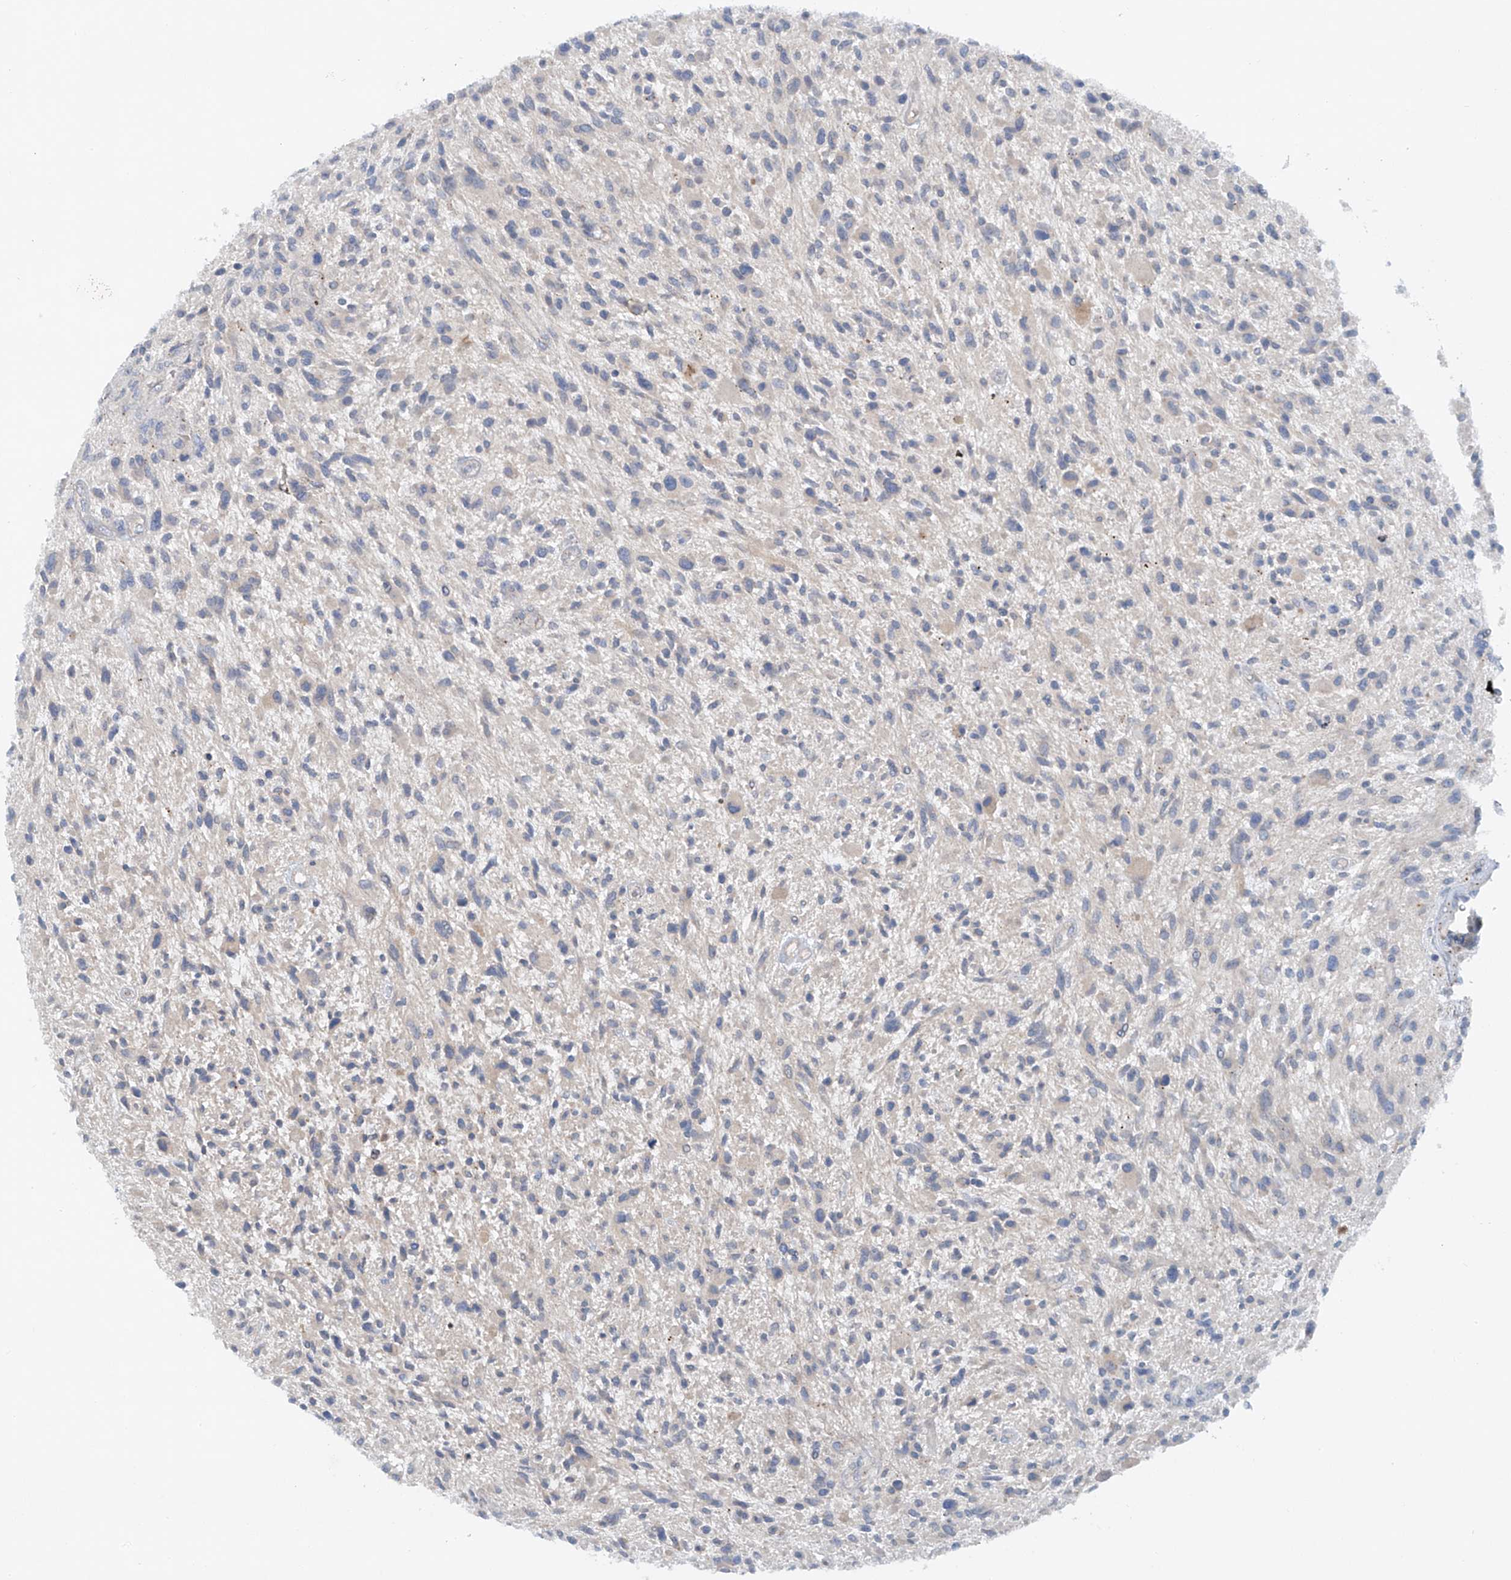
{"staining": {"intensity": "negative", "quantity": "none", "location": "none"}, "tissue": "glioma", "cell_type": "Tumor cells", "image_type": "cancer", "snomed": [{"axis": "morphology", "description": "Glioma, malignant, High grade"}, {"axis": "topography", "description": "Brain"}], "caption": "This is an immunohistochemistry image of glioma. There is no positivity in tumor cells.", "gene": "CEP85L", "patient": {"sex": "male", "age": 47}}